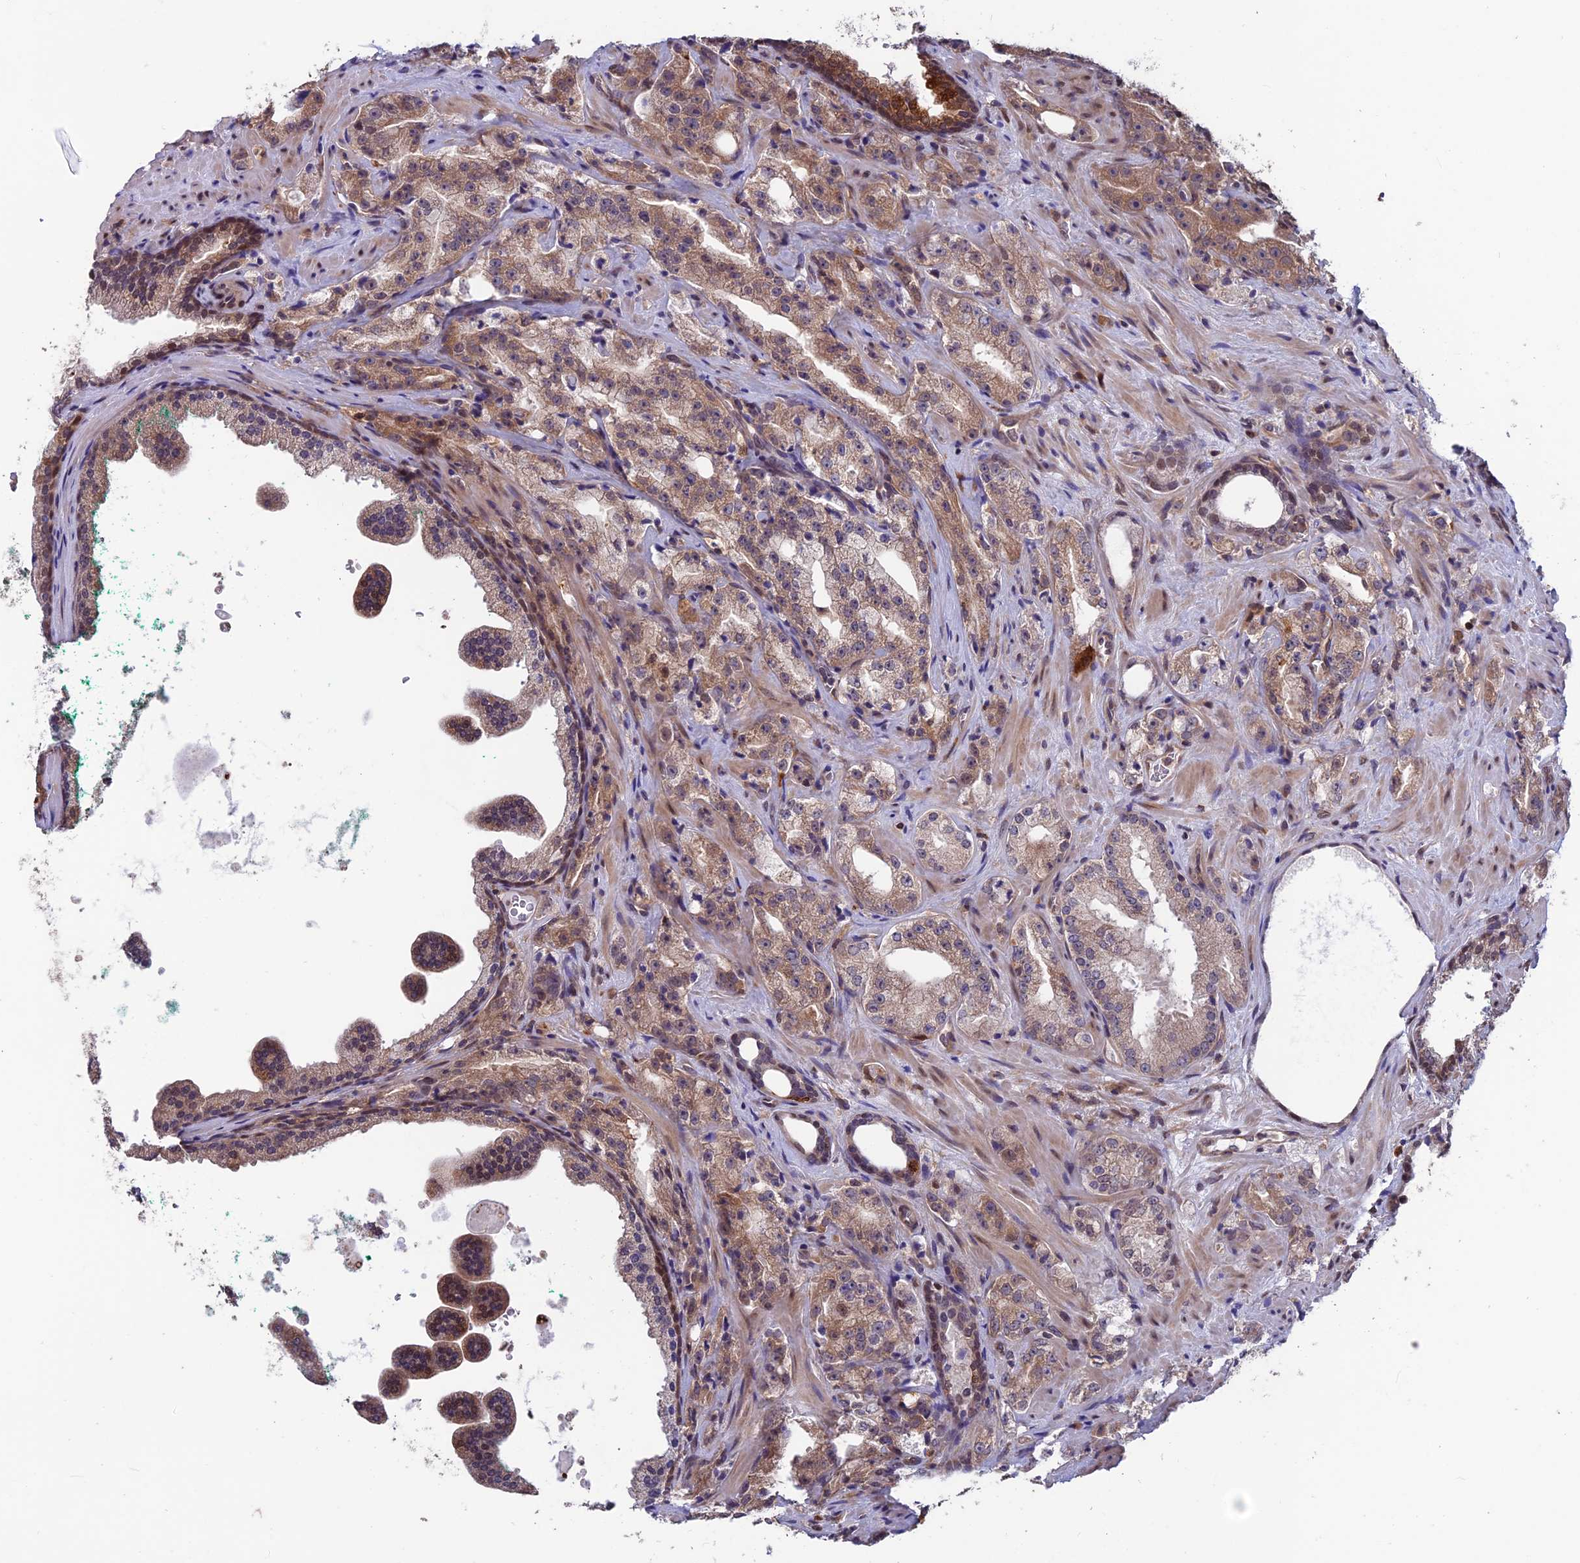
{"staining": {"intensity": "weak", "quantity": ">75%", "location": "cytoplasmic/membranous"}, "tissue": "prostate cancer", "cell_type": "Tumor cells", "image_type": "cancer", "snomed": [{"axis": "morphology", "description": "Adenocarcinoma, High grade"}, {"axis": "topography", "description": "Prostate"}], "caption": "A histopathology image of prostate adenocarcinoma (high-grade) stained for a protein displays weak cytoplasmic/membranous brown staining in tumor cells.", "gene": "MAST2", "patient": {"sex": "male", "age": 64}}